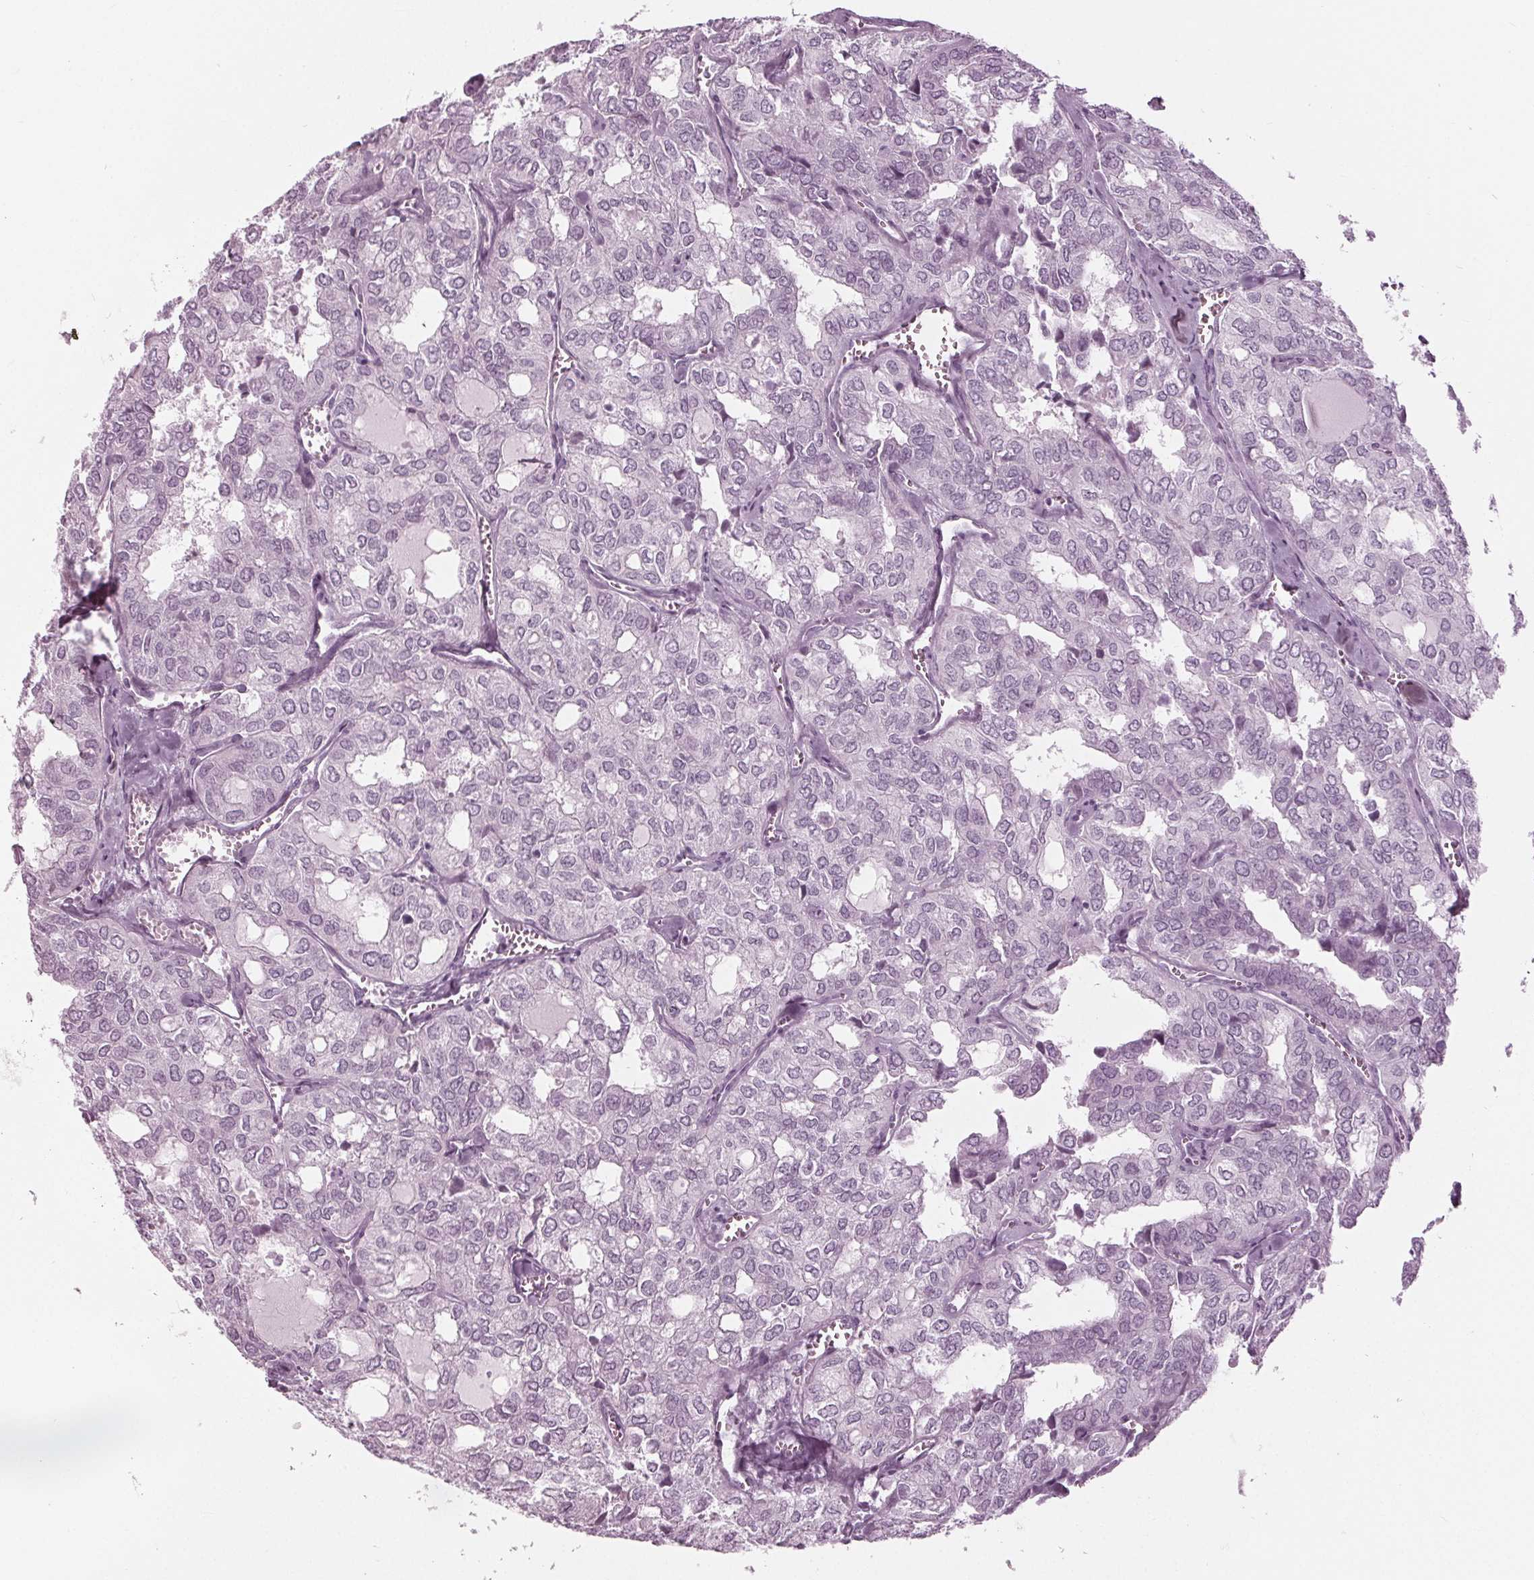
{"staining": {"intensity": "negative", "quantity": "none", "location": "none"}, "tissue": "thyroid cancer", "cell_type": "Tumor cells", "image_type": "cancer", "snomed": [{"axis": "morphology", "description": "Follicular adenoma carcinoma, NOS"}, {"axis": "topography", "description": "Thyroid gland"}], "caption": "An IHC micrograph of thyroid cancer is shown. There is no staining in tumor cells of thyroid cancer.", "gene": "KRT28", "patient": {"sex": "male", "age": 75}}